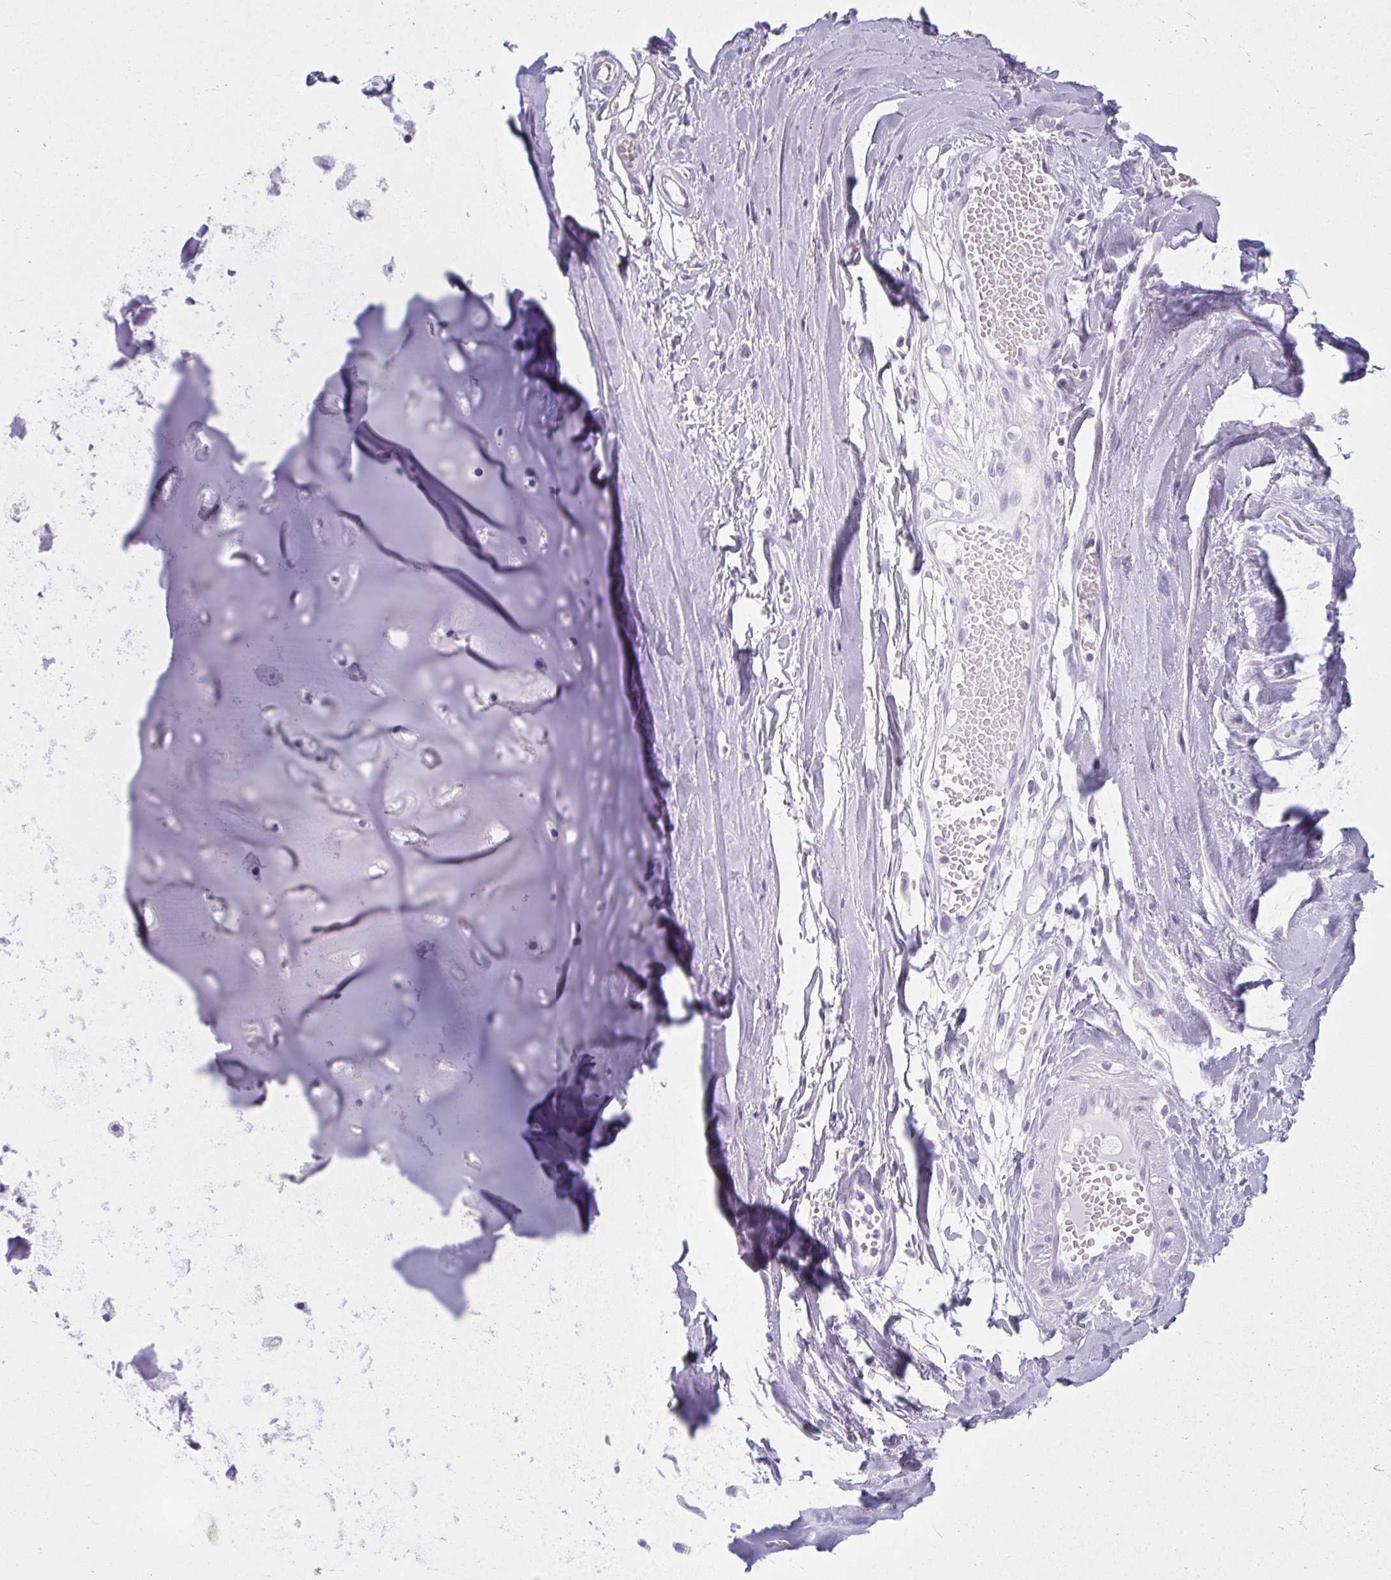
{"staining": {"intensity": "negative", "quantity": "none", "location": "none"}, "tissue": "adipose tissue", "cell_type": "Adipocytes", "image_type": "normal", "snomed": [{"axis": "morphology", "description": "Normal tissue, NOS"}, {"axis": "topography", "description": "Cartilage tissue"}, {"axis": "topography", "description": "Nasopharynx"}, {"axis": "topography", "description": "Thyroid gland"}], "caption": "Photomicrograph shows no significant protein positivity in adipocytes of unremarkable adipose tissue.", "gene": "MOBP", "patient": {"sex": "male", "age": 63}}